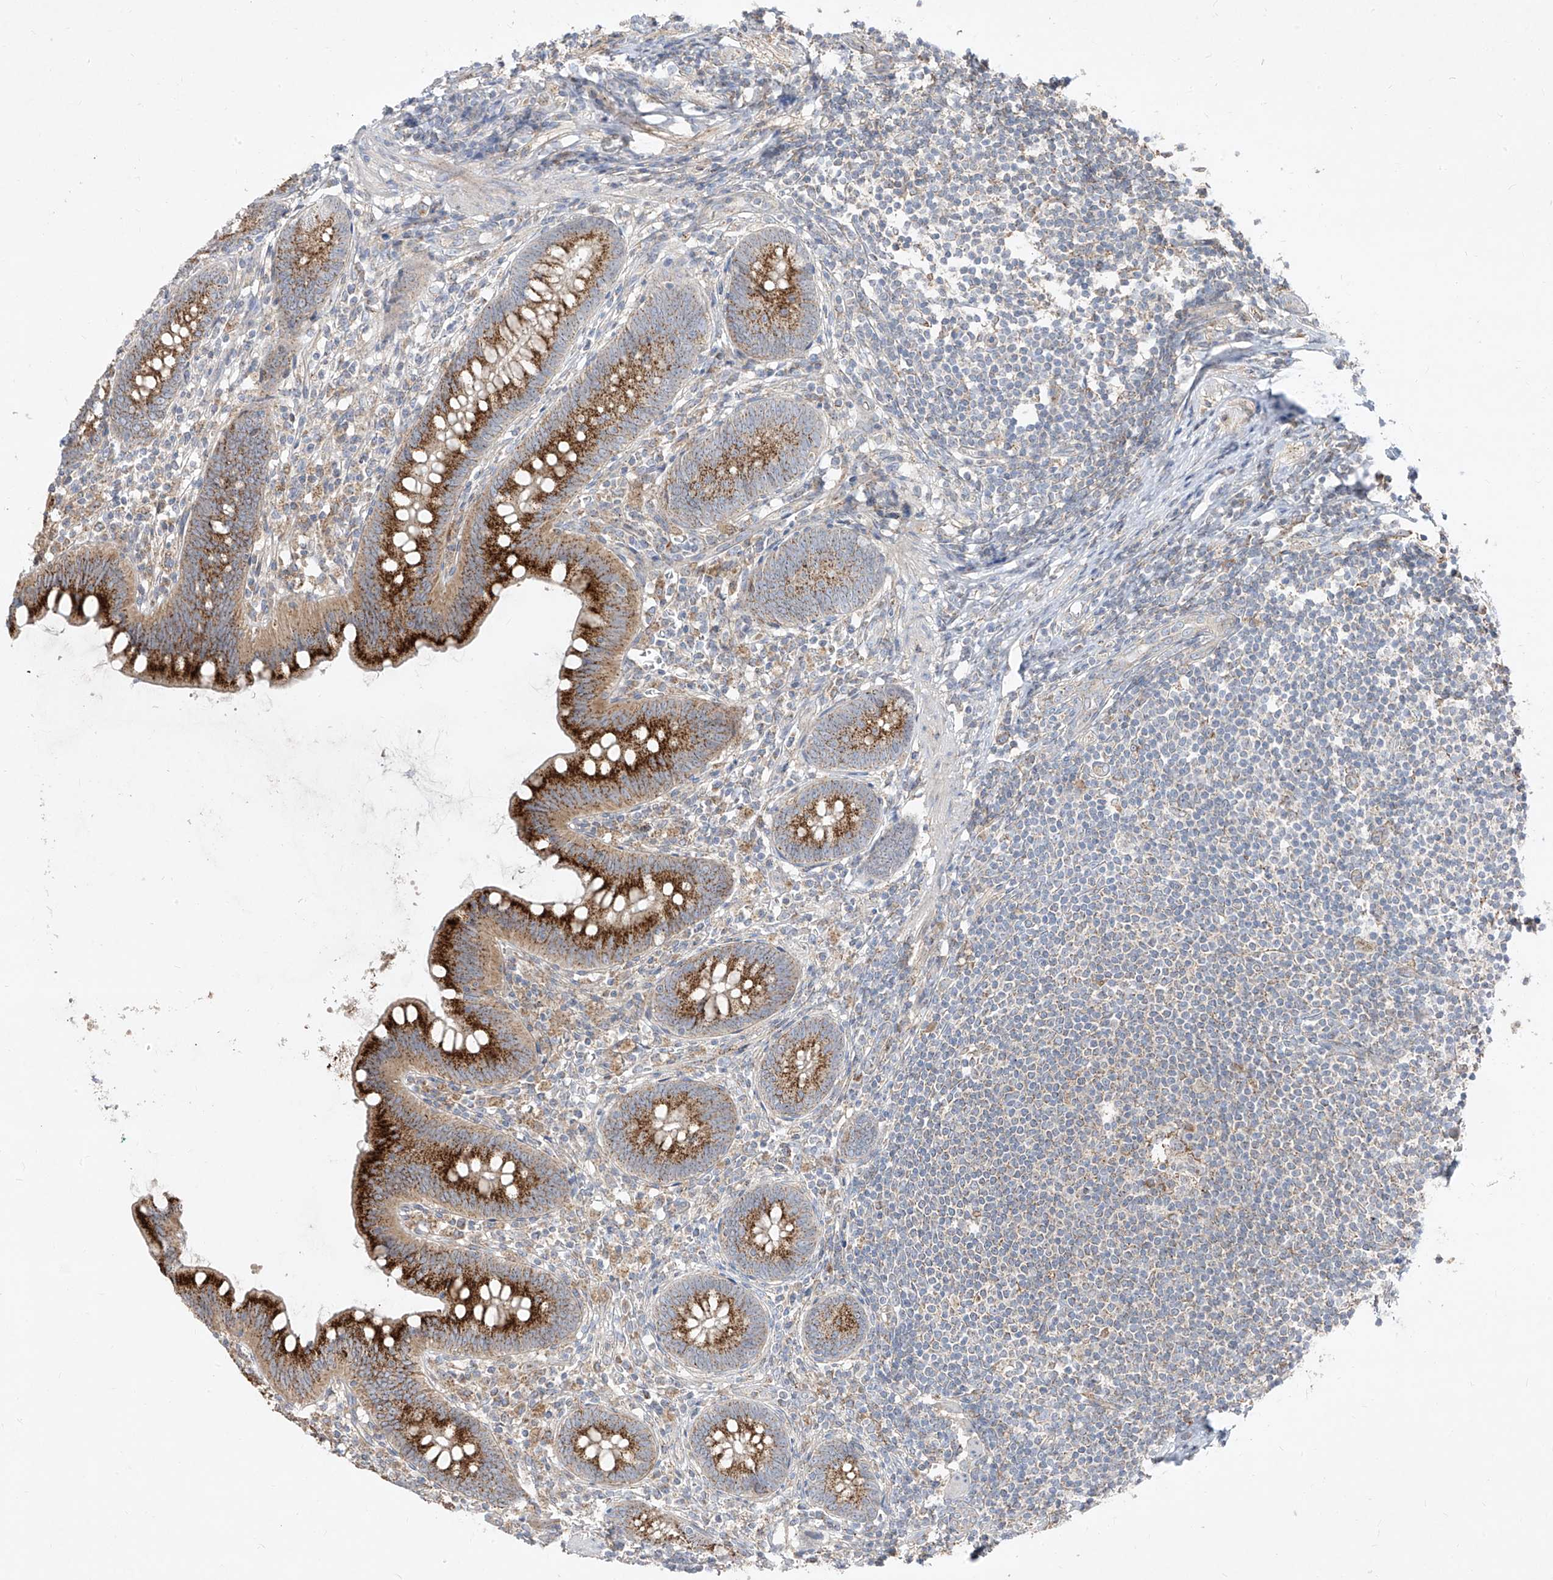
{"staining": {"intensity": "strong", "quantity": ">75%", "location": "cytoplasmic/membranous"}, "tissue": "appendix", "cell_type": "Glandular cells", "image_type": "normal", "snomed": [{"axis": "morphology", "description": "Normal tissue, NOS"}, {"axis": "topography", "description": "Appendix"}], "caption": "Immunohistochemical staining of unremarkable human appendix demonstrates strong cytoplasmic/membranous protein expression in approximately >75% of glandular cells. (Stains: DAB (3,3'-diaminobenzidine) in brown, nuclei in blue, Microscopy: brightfield microscopy at high magnification).", "gene": "ABCD3", "patient": {"sex": "female", "age": 62}}